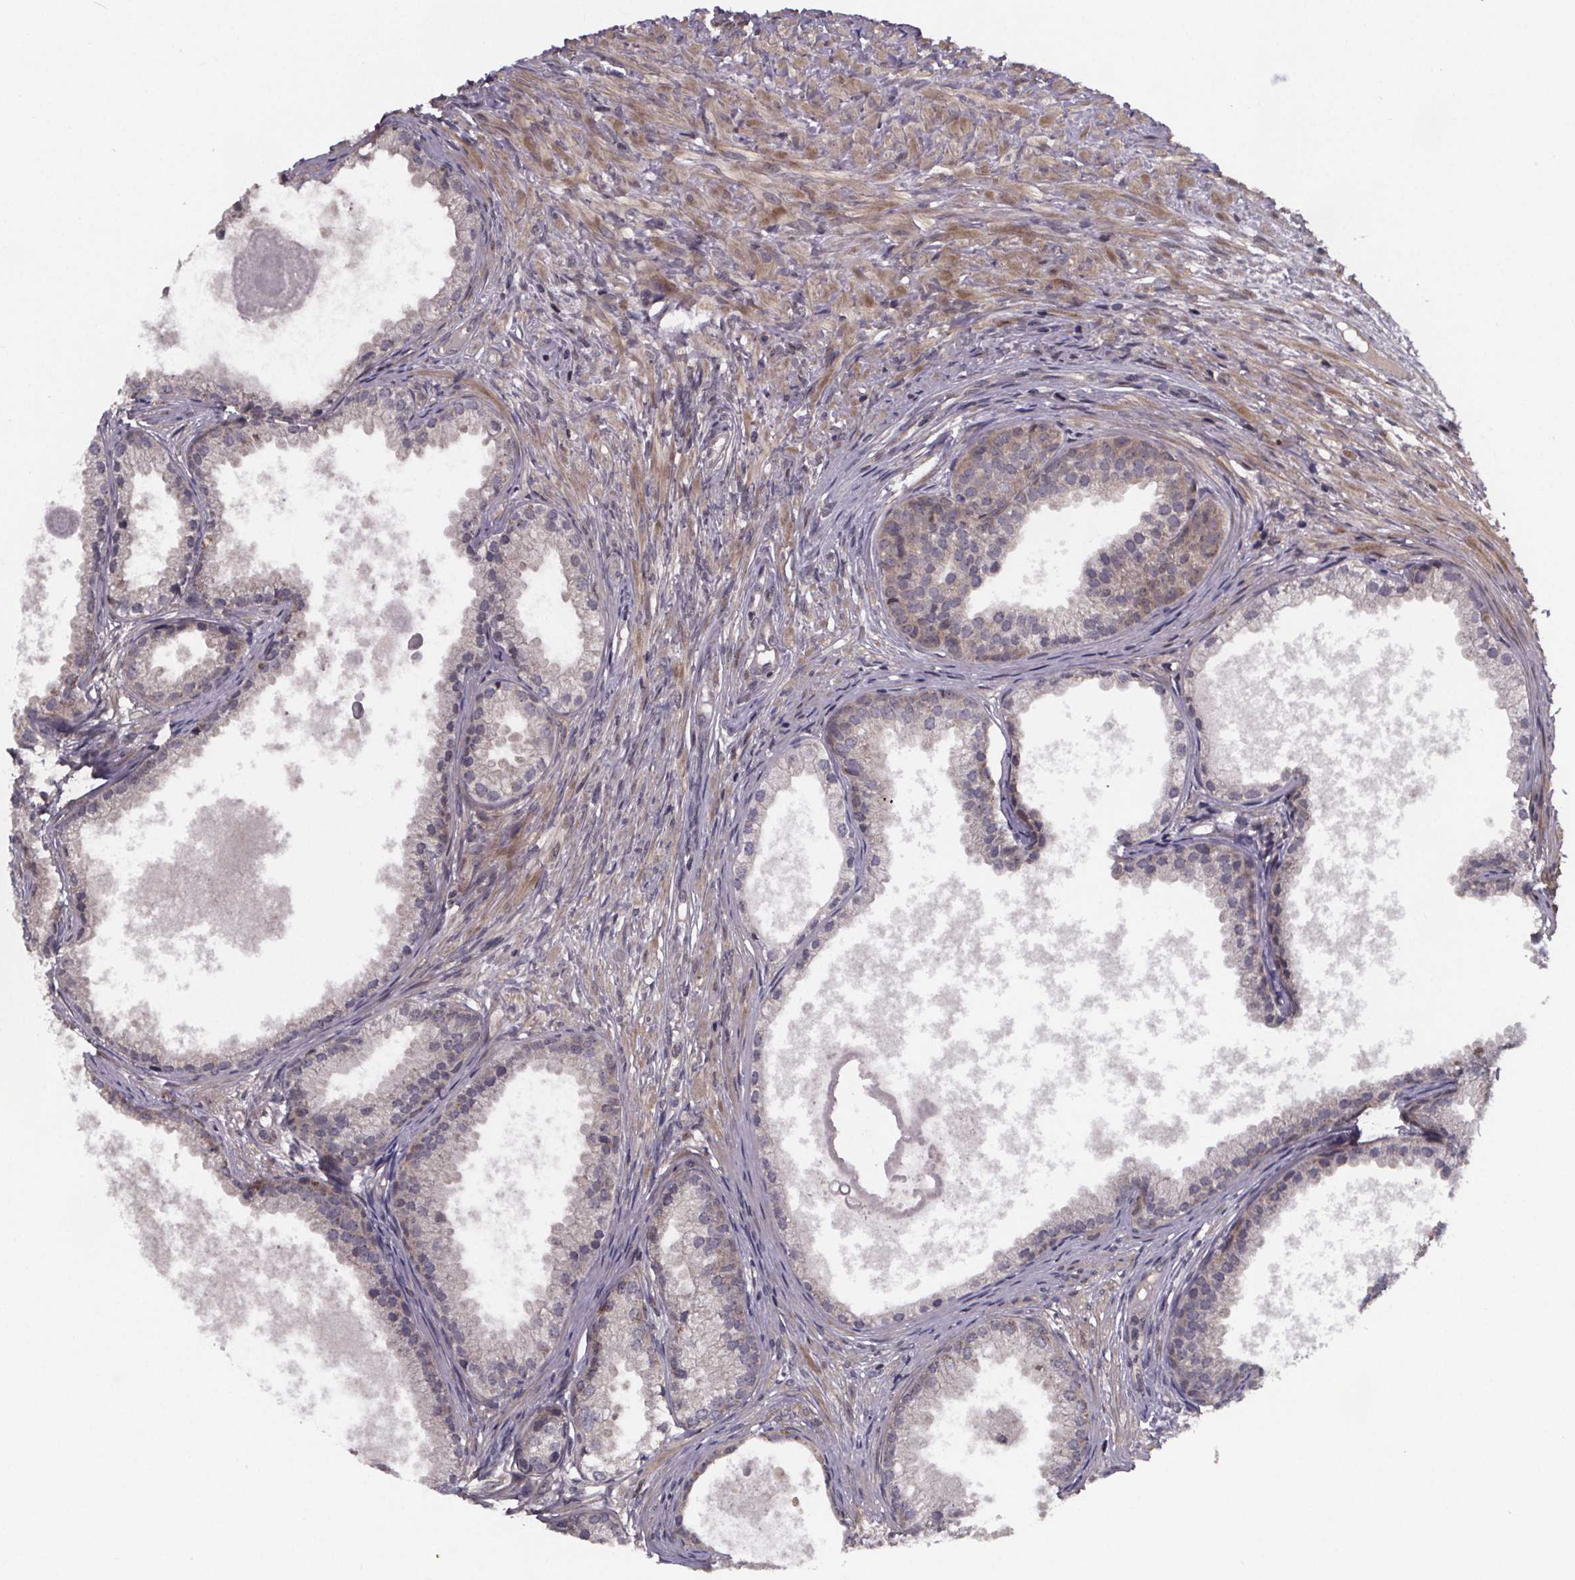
{"staining": {"intensity": "weak", "quantity": "<25%", "location": "cytoplasmic/membranous"}, "tissue": "prostate cancer", "cell_type": "Tumor cells", "image_type": "cancer", "snomed": [{"axis": "morphology", "description": "Adenocarcinoma, High grade"}, {"axis": "topography", "description": "Prostate"}], "caption": "Immunohistochemical staining of human prostate cancer displays no significant positivity in tumor cells.", "gene": "FN3KRP", "patient": {"sex": "male", "age": 83}}